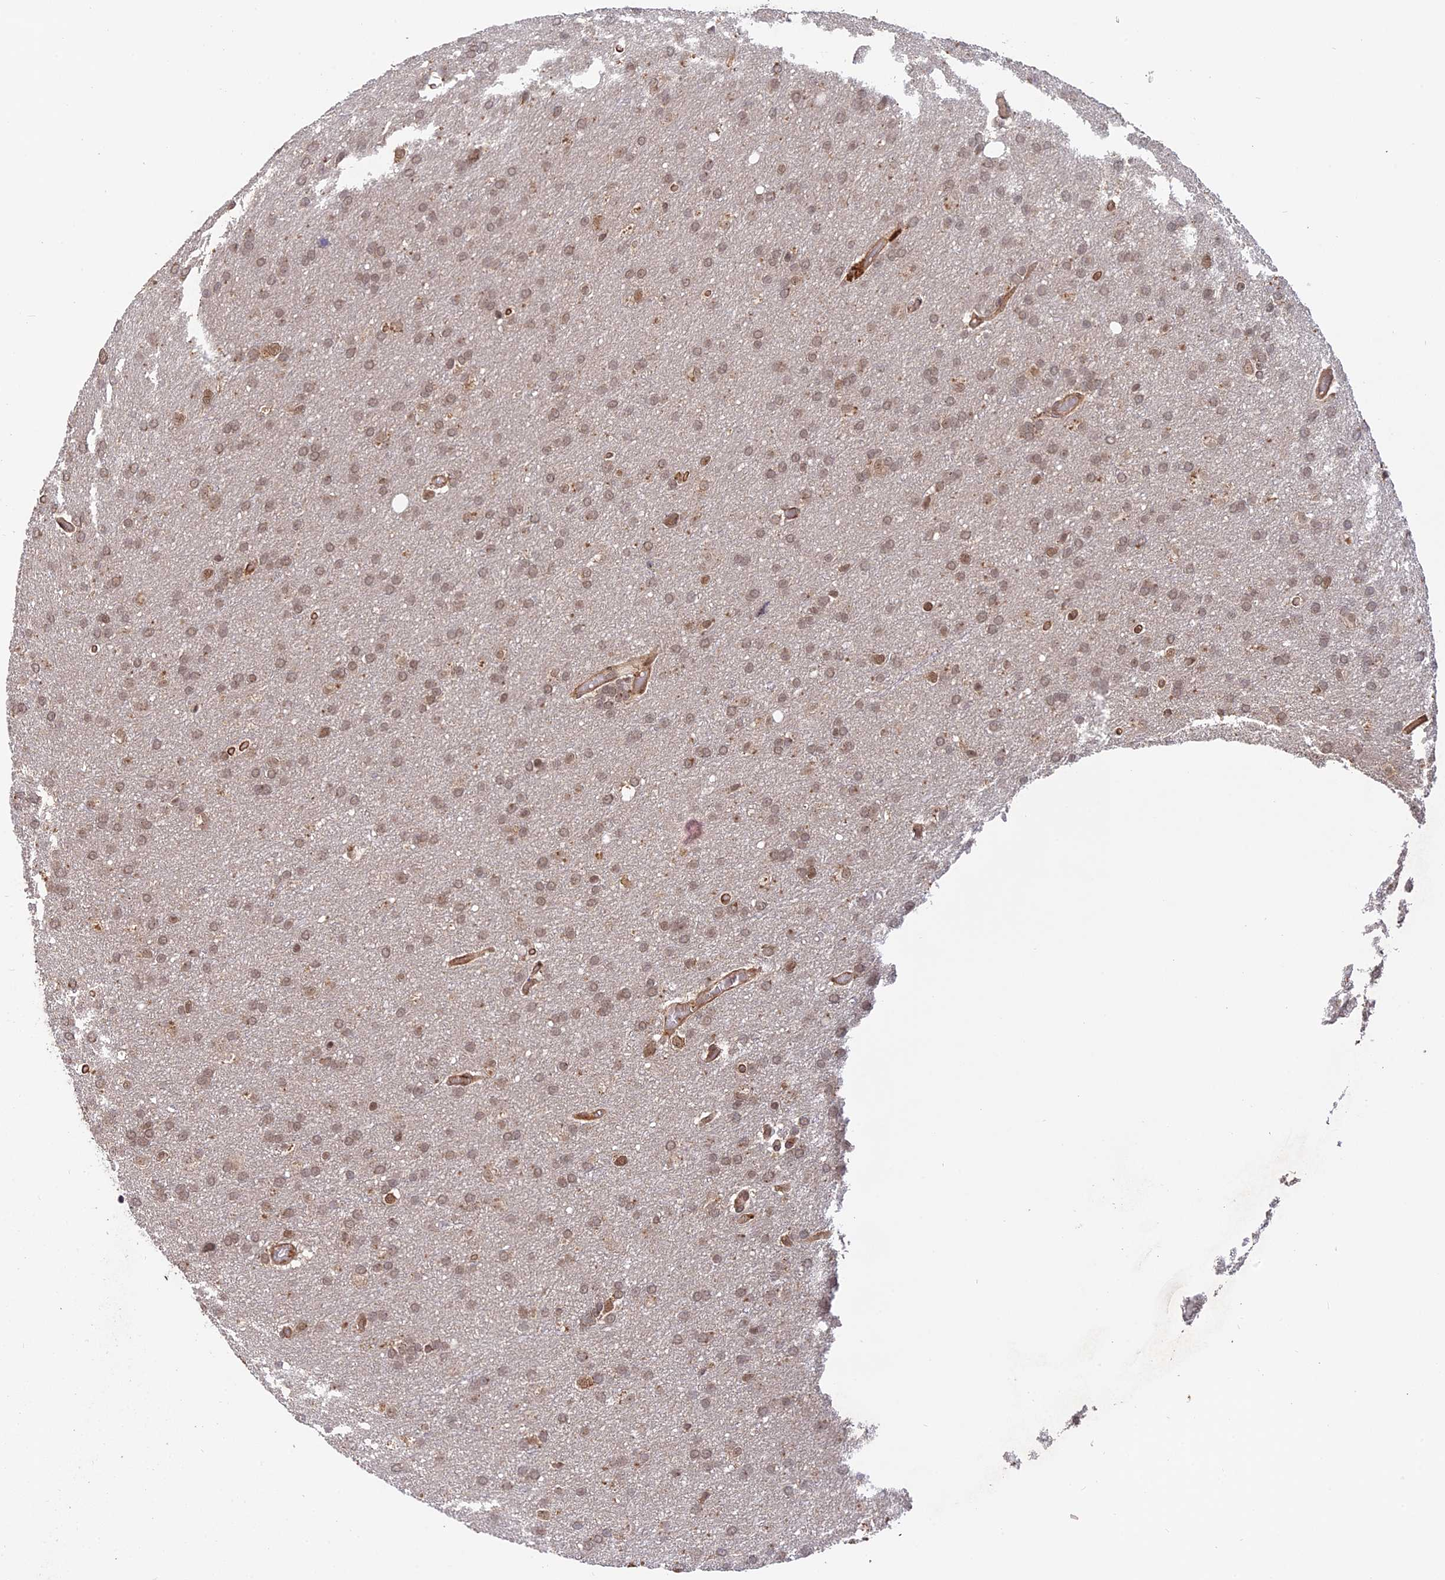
{"staining": {"intensity": "moderate", "quantity": ">75%", "location": "nuclear"}, "tissue": "glioma", "cell_type": "Tumor cells", "image_type": "cancer", "snomed": [{"axis": "morphology", "description": "Glioma, malignant, High grade"}, {"axis": "topography", "description": "Cerebral cortex"}], "caption": "Malignant glioma (high-grade) stained with a brown dye shows moderate nuclear positive staining in about >75% of tumor cells.", "gene": "PKIG", "patient": {"sex": "female", "age": 36}}